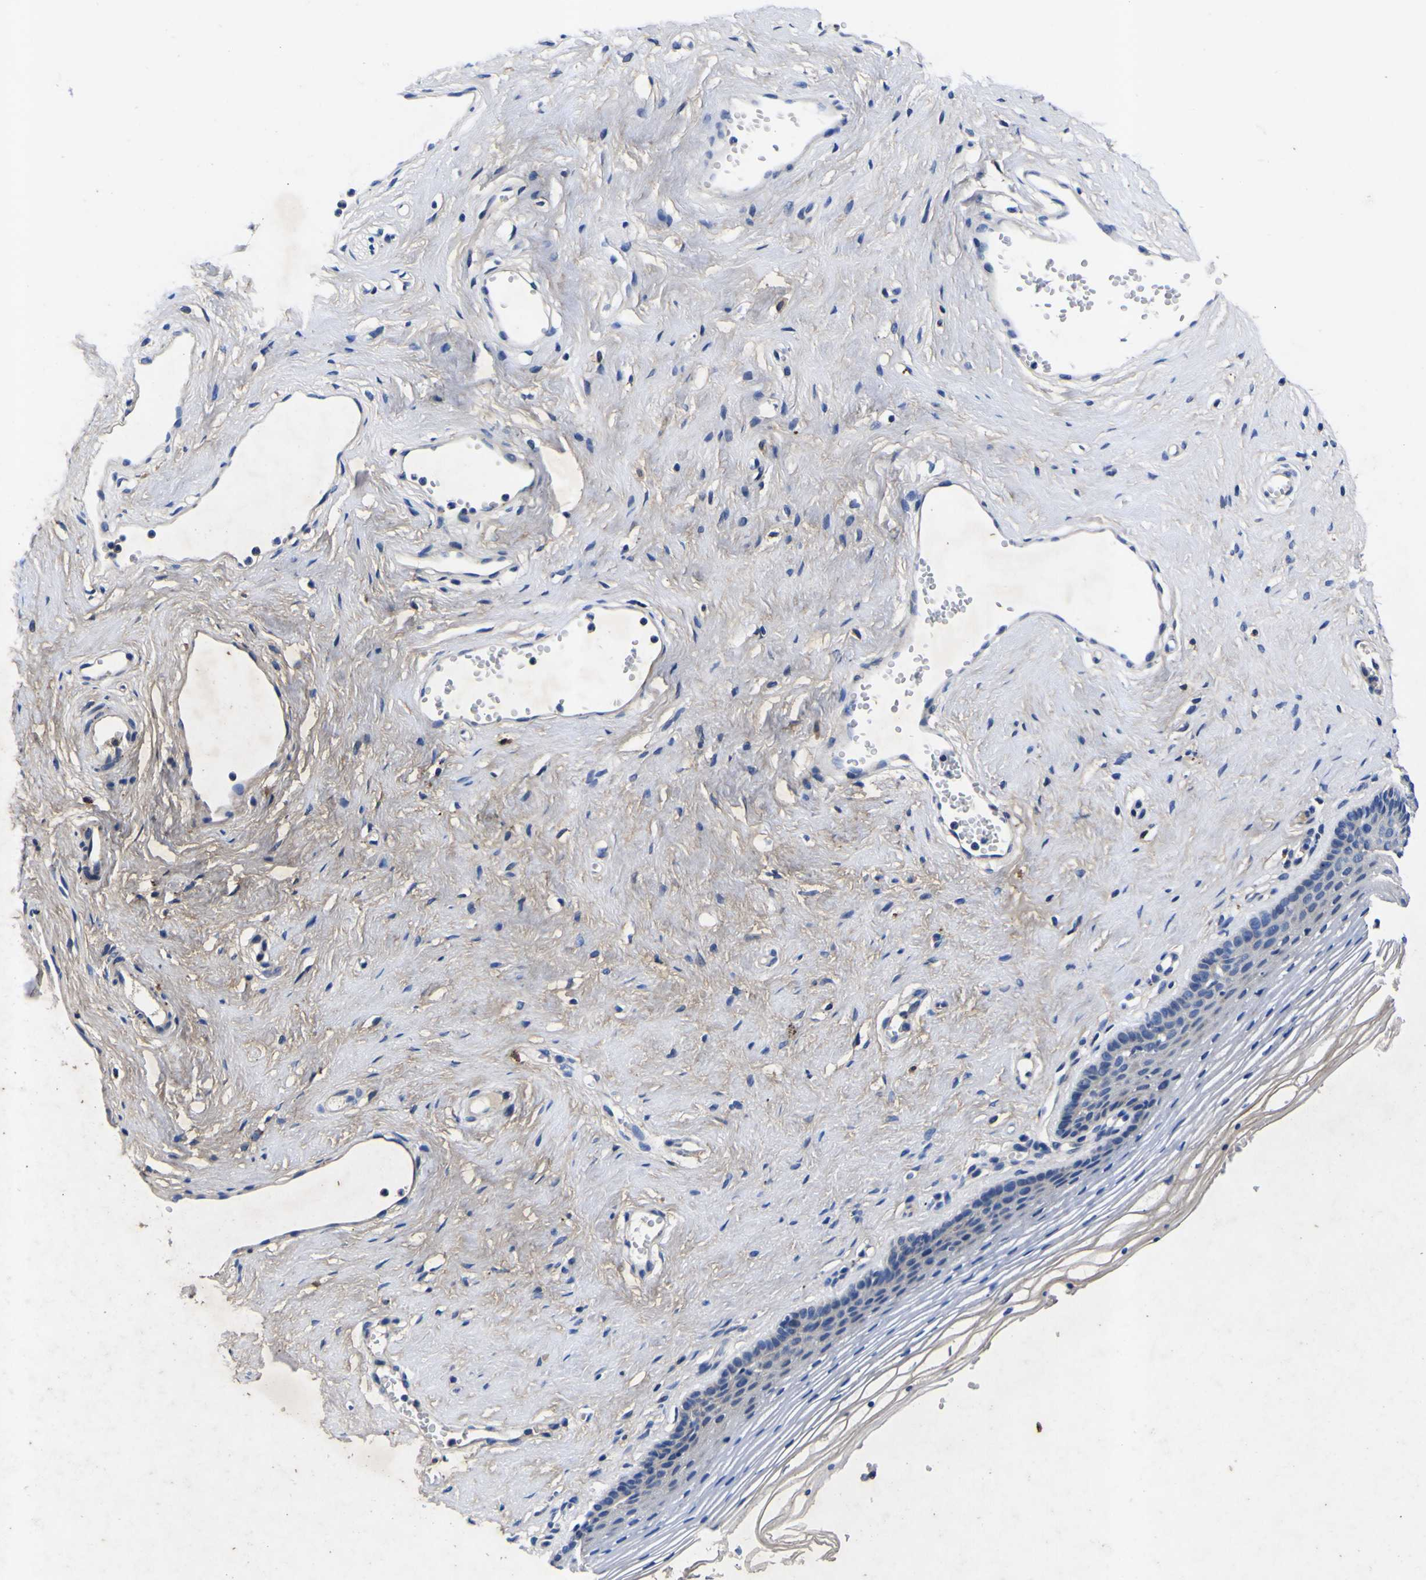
{"staining": {"intensity": "negative", "quantity": "none", "location": "none"}, "tissue": "vagina", "cell_type": "Squamous epithelial cells", "image_type": "normal", "snomed": [{"axis": "morphology", "description": "Normal tissue, NOS"}, {"axis": "topography", "description": "Vagina"}], "caption": "This is an immunohistochemistry micrograph of unremarkable human vagina. There is no staining in squamous epithelial cells.", "gene": "VASN", "patient": {"sex": "female", "age": 32}}